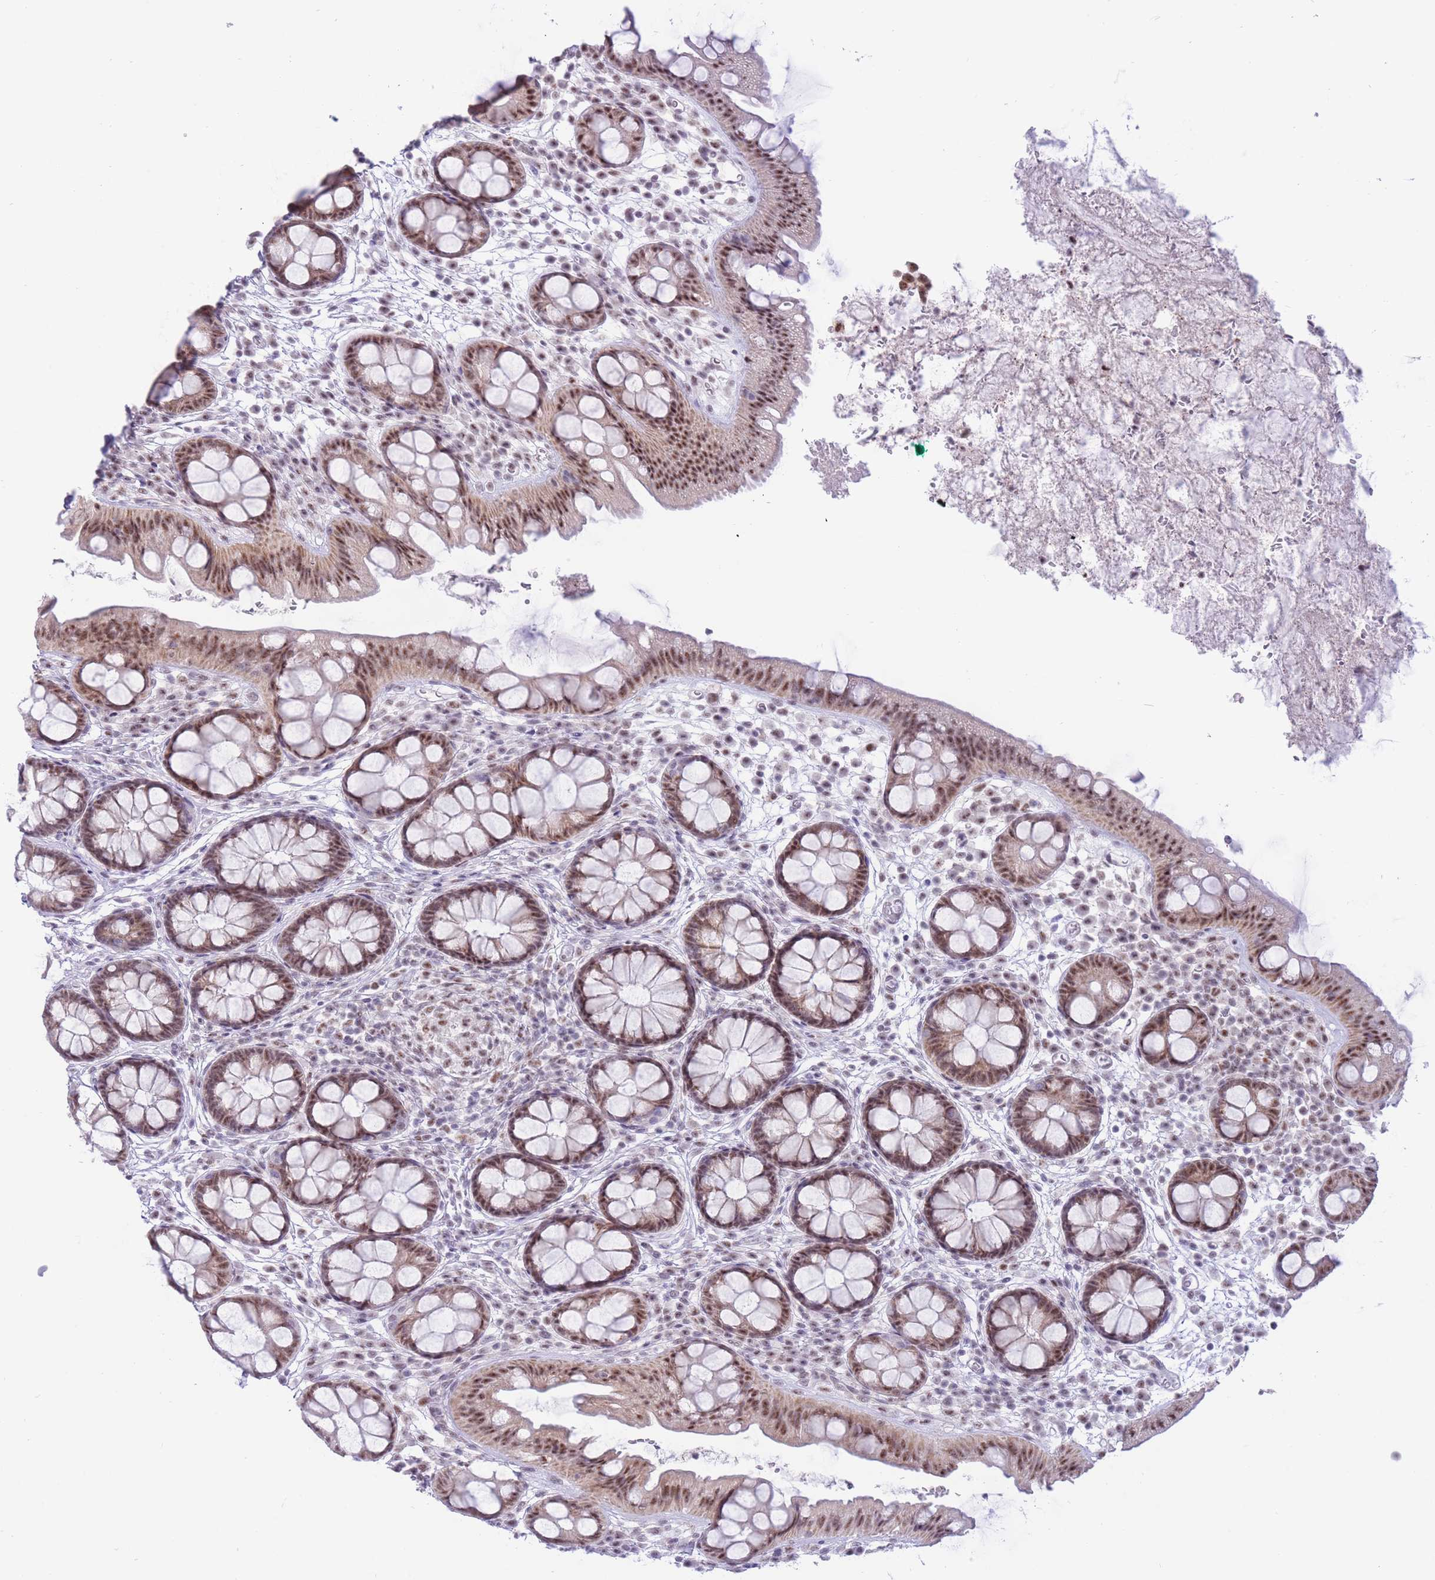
{"staining": {"intensity": "moderate", "quantity": ">75%", "location": "cytoplasmic/membranous,nuclear"}, "tissue": "rectum", "cell_type": "Glandular cells", "image_type": "normal", "snomed": [{"axis": "morphology", "description": "Normal tissue, NOS"}, {"axis": "topography", "description": "Rectum"}, {"axis": "topography", "description": "Peripheral nerve tissue"}], "caption": "A micrograph of human rectum stained for a protein demonstrates moderate cytoplasmic/membranous,nuclear brown staining in glandular cells. The protein is stained brown, and the nuclei are stained in blue (DAB (3,3'-diaminobenzidine) IHC with brightfield microscopy, high magnification).", "gene": "CYP2B6", "patient": {"sex": "female", "age": 69}}